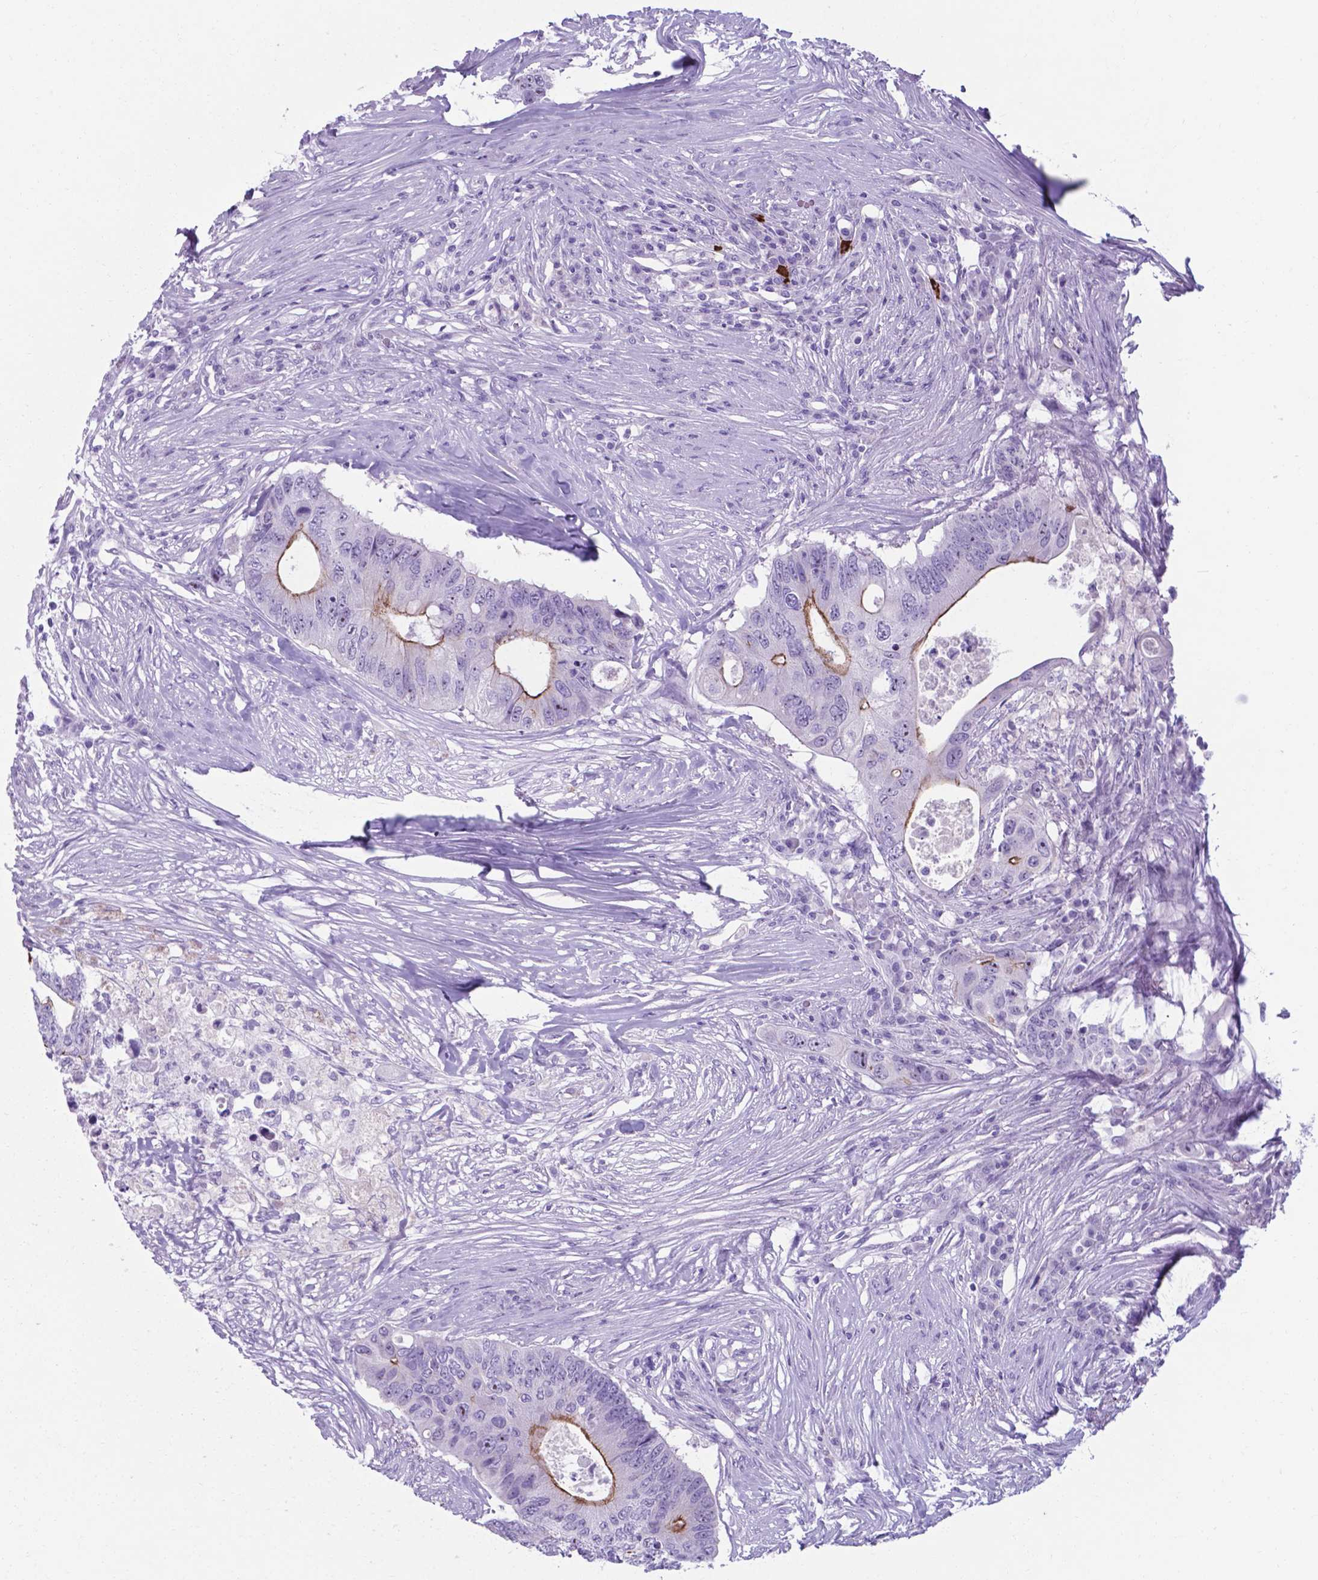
{"staining": {"intensity": "strong", "quantity": "25%-75%", "location": "cytoplasmic/membranous"}, "tissue": "colorectal cancer", "cell_type": "Tumor cells", "image_type": "cancer", "snomed": [{"axis": "morphology", "description": "Adenocarcinoma, NOS"}, {"axis": "topography", "description": "Colon"}], "caption": "A histopathology image of adenocarcinoma (colorectal) stained for a protein reveals strong cytoplasmic/membranous brown staining in tumor cells.", "gene": "AP5B1", "patient": {"sex": "male", "age": 71}}